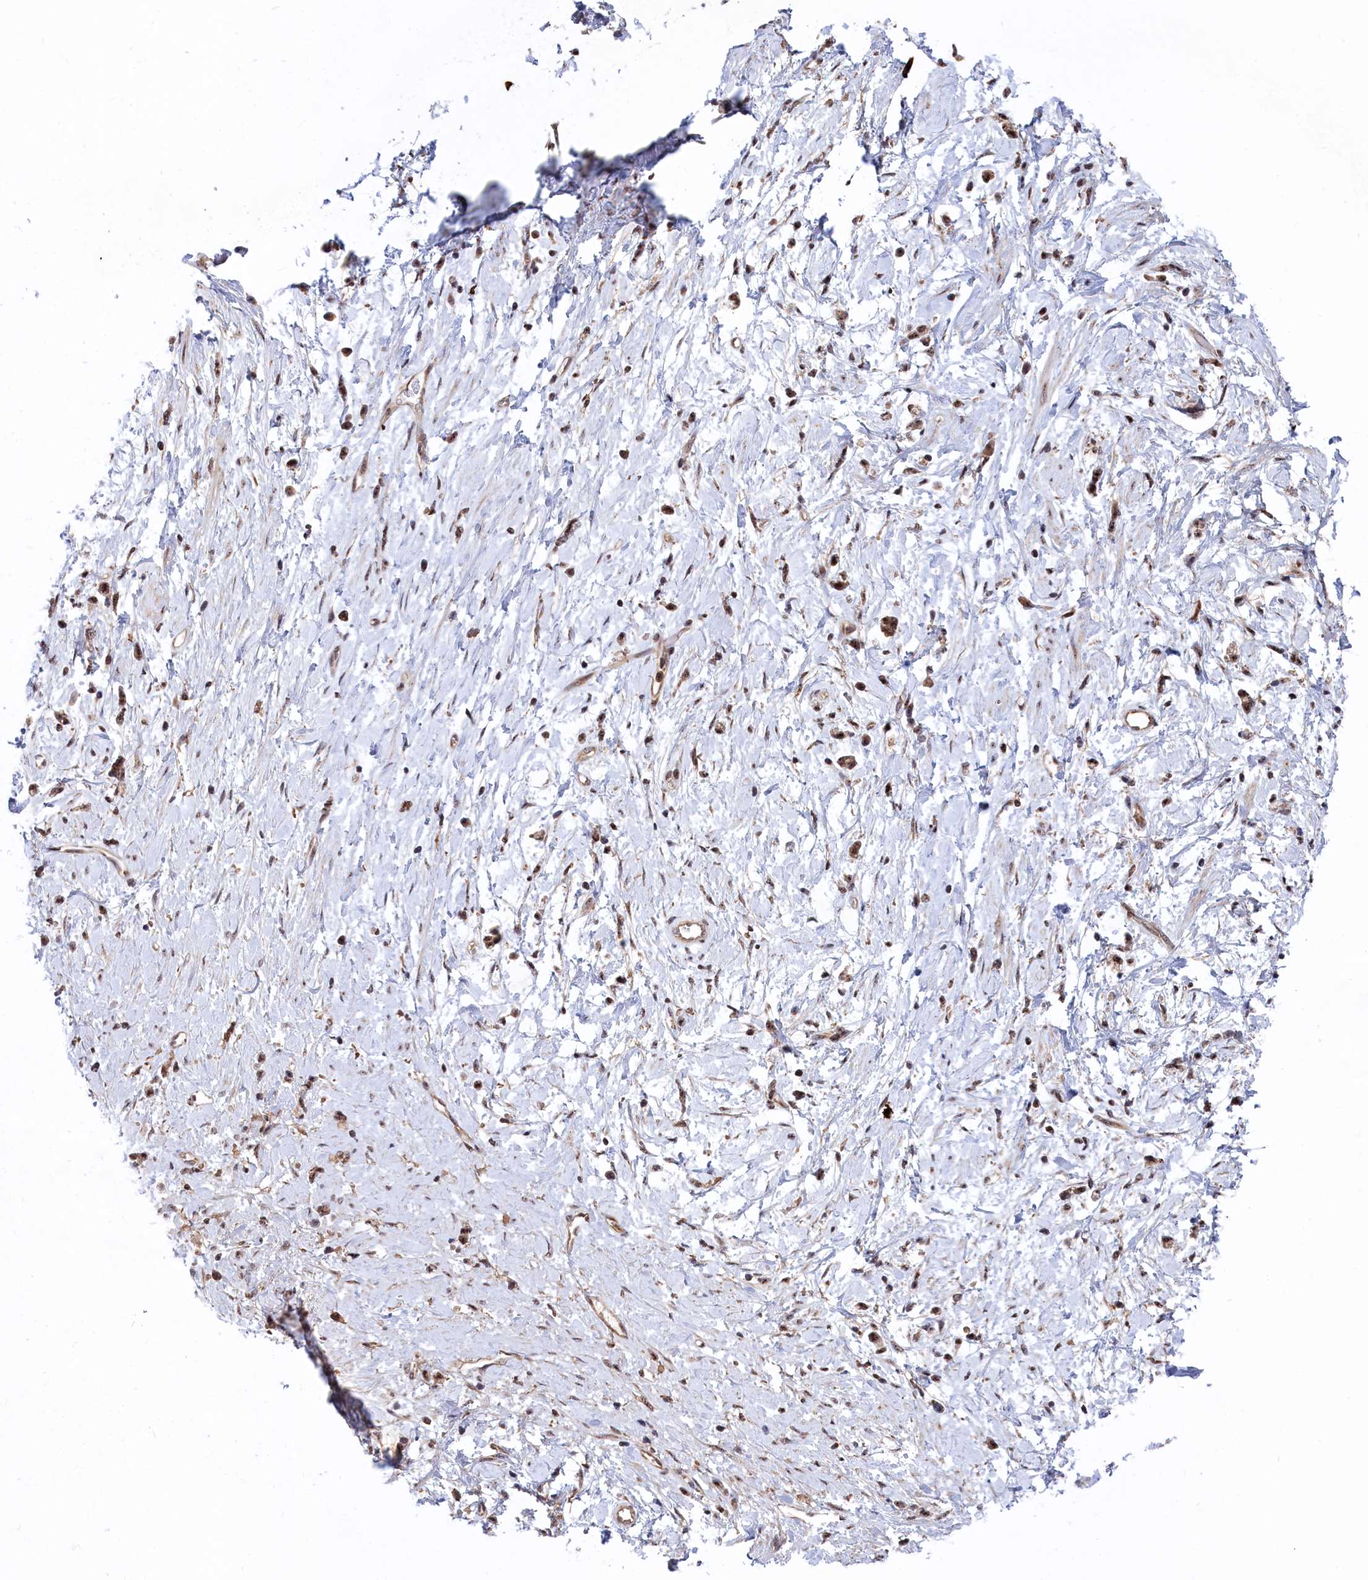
{"staining": {"intensity": "moderate", "quantity": ">75%", "location": "cytoplasmic/membranous,nuclear"}, "tissue": "stomach cancer", "cell_type": "Tumor cells", "image_type": "cancer", "snomed": [{"axis": "morphology", "description": "Adenocarcinoma, NOS"}, {"axis": "topography", "description": "Stomach"}], "caption": "Moderate cytoplasmic/membranous and nuclear expression is seen in approximately >75% of tumor cells in stomach cancer (adenocarcinoma).", "gene": "TAB1", "patient": {"sex": "female", "age": 60}}